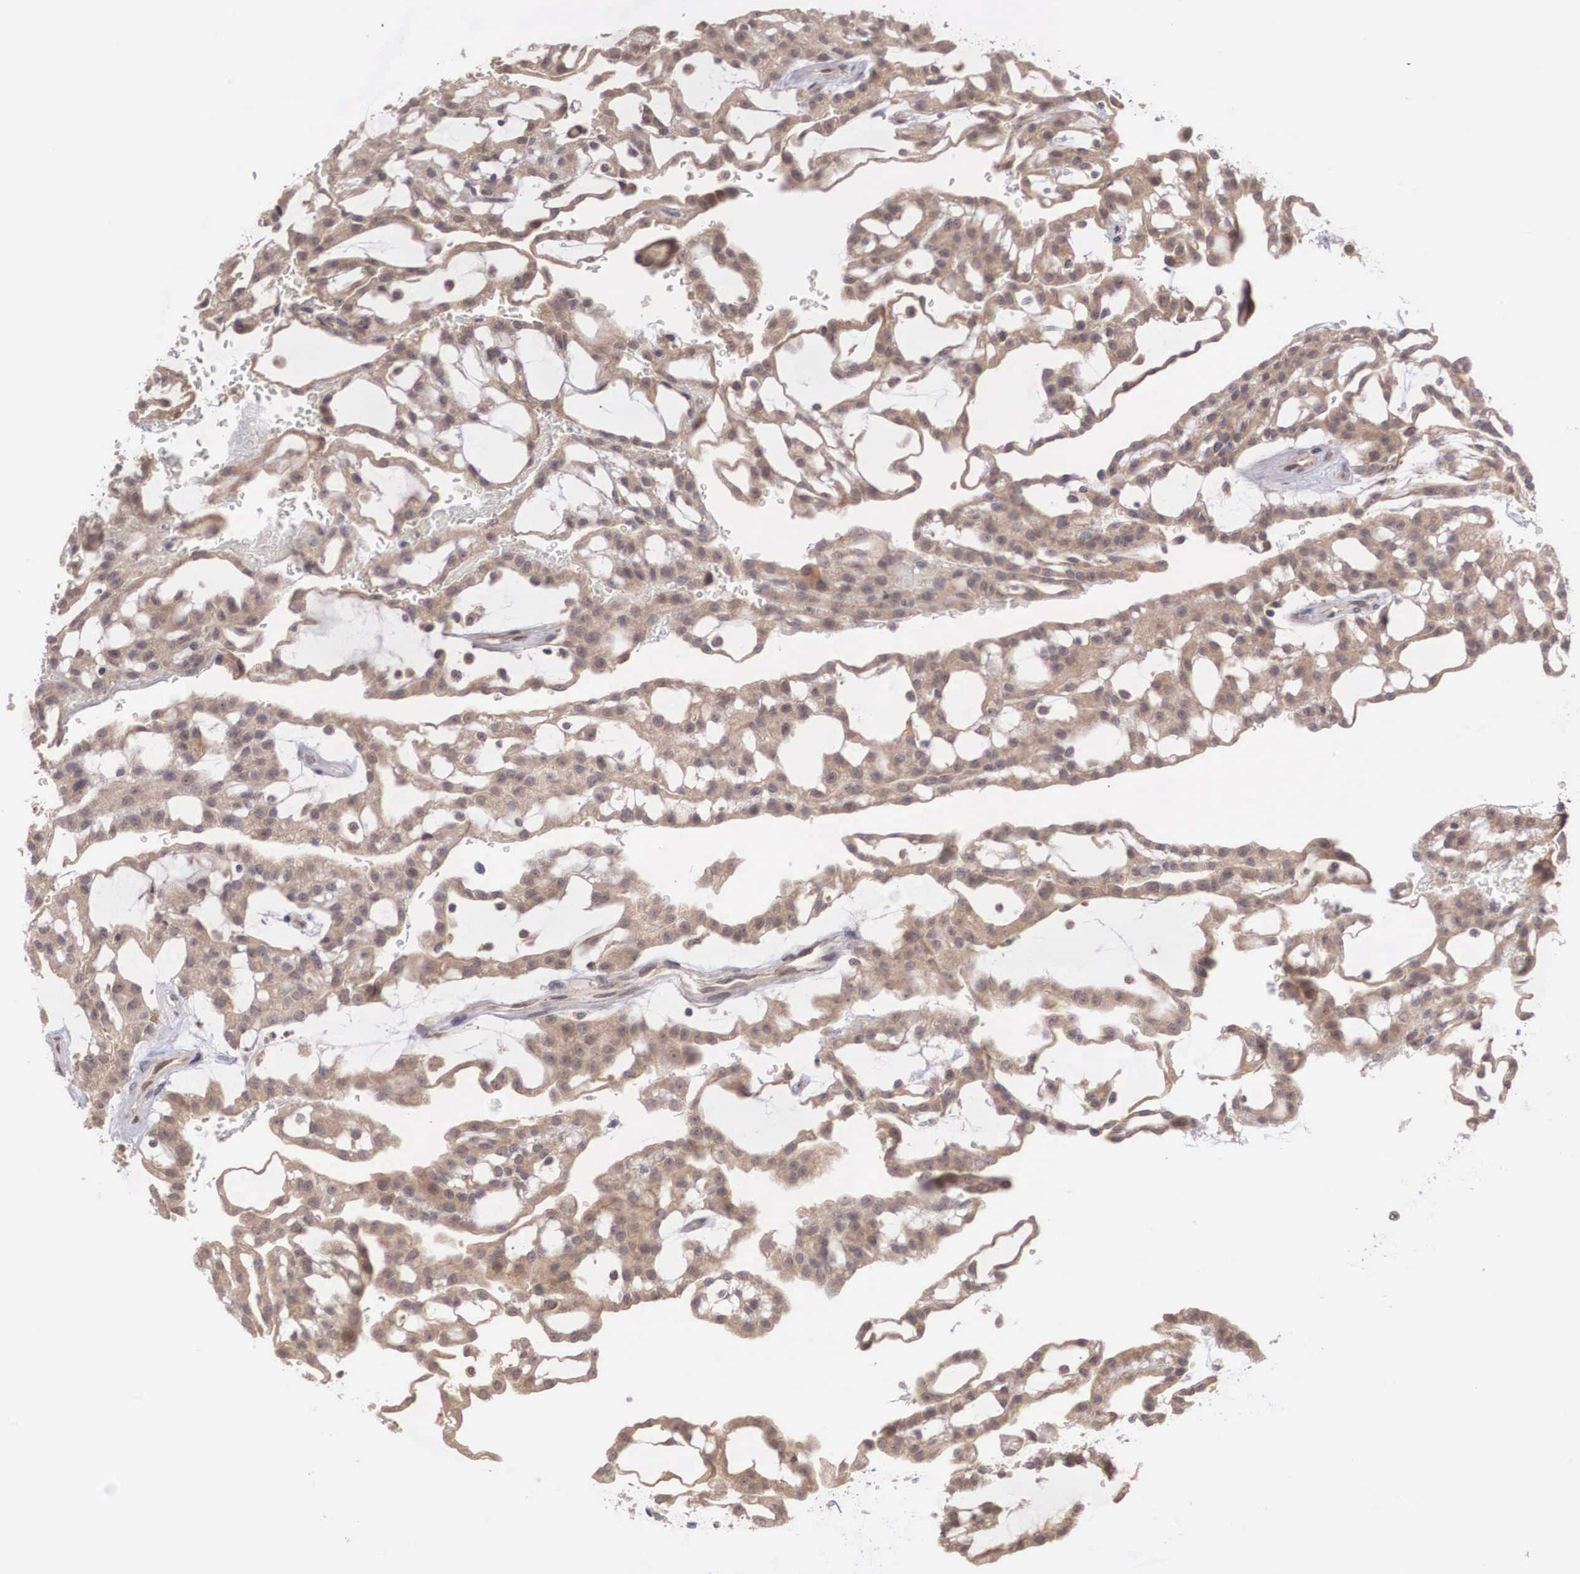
{"staining": {"intensity": "weak", "quantity": ">75%", "location": "cytoplasmic/membranous"}, "tissue": "renal cancer", "cell_type": "Tumor cells", "image_type": "cancer", "snomed": [{"axis": "morphology", "description": "Adenocarcinoma, NOS"}, {"axis": "topography", "description": "Kidney"}], "caption": "Renal adenocarcinoma was stained to show a protein in brown. There is low levels of weak cytoplasmic/membranous positivity in approximately >75% of tumor cells.", "gene": "DNAJB7", "patient": {"sex": "male", "age": 63}}